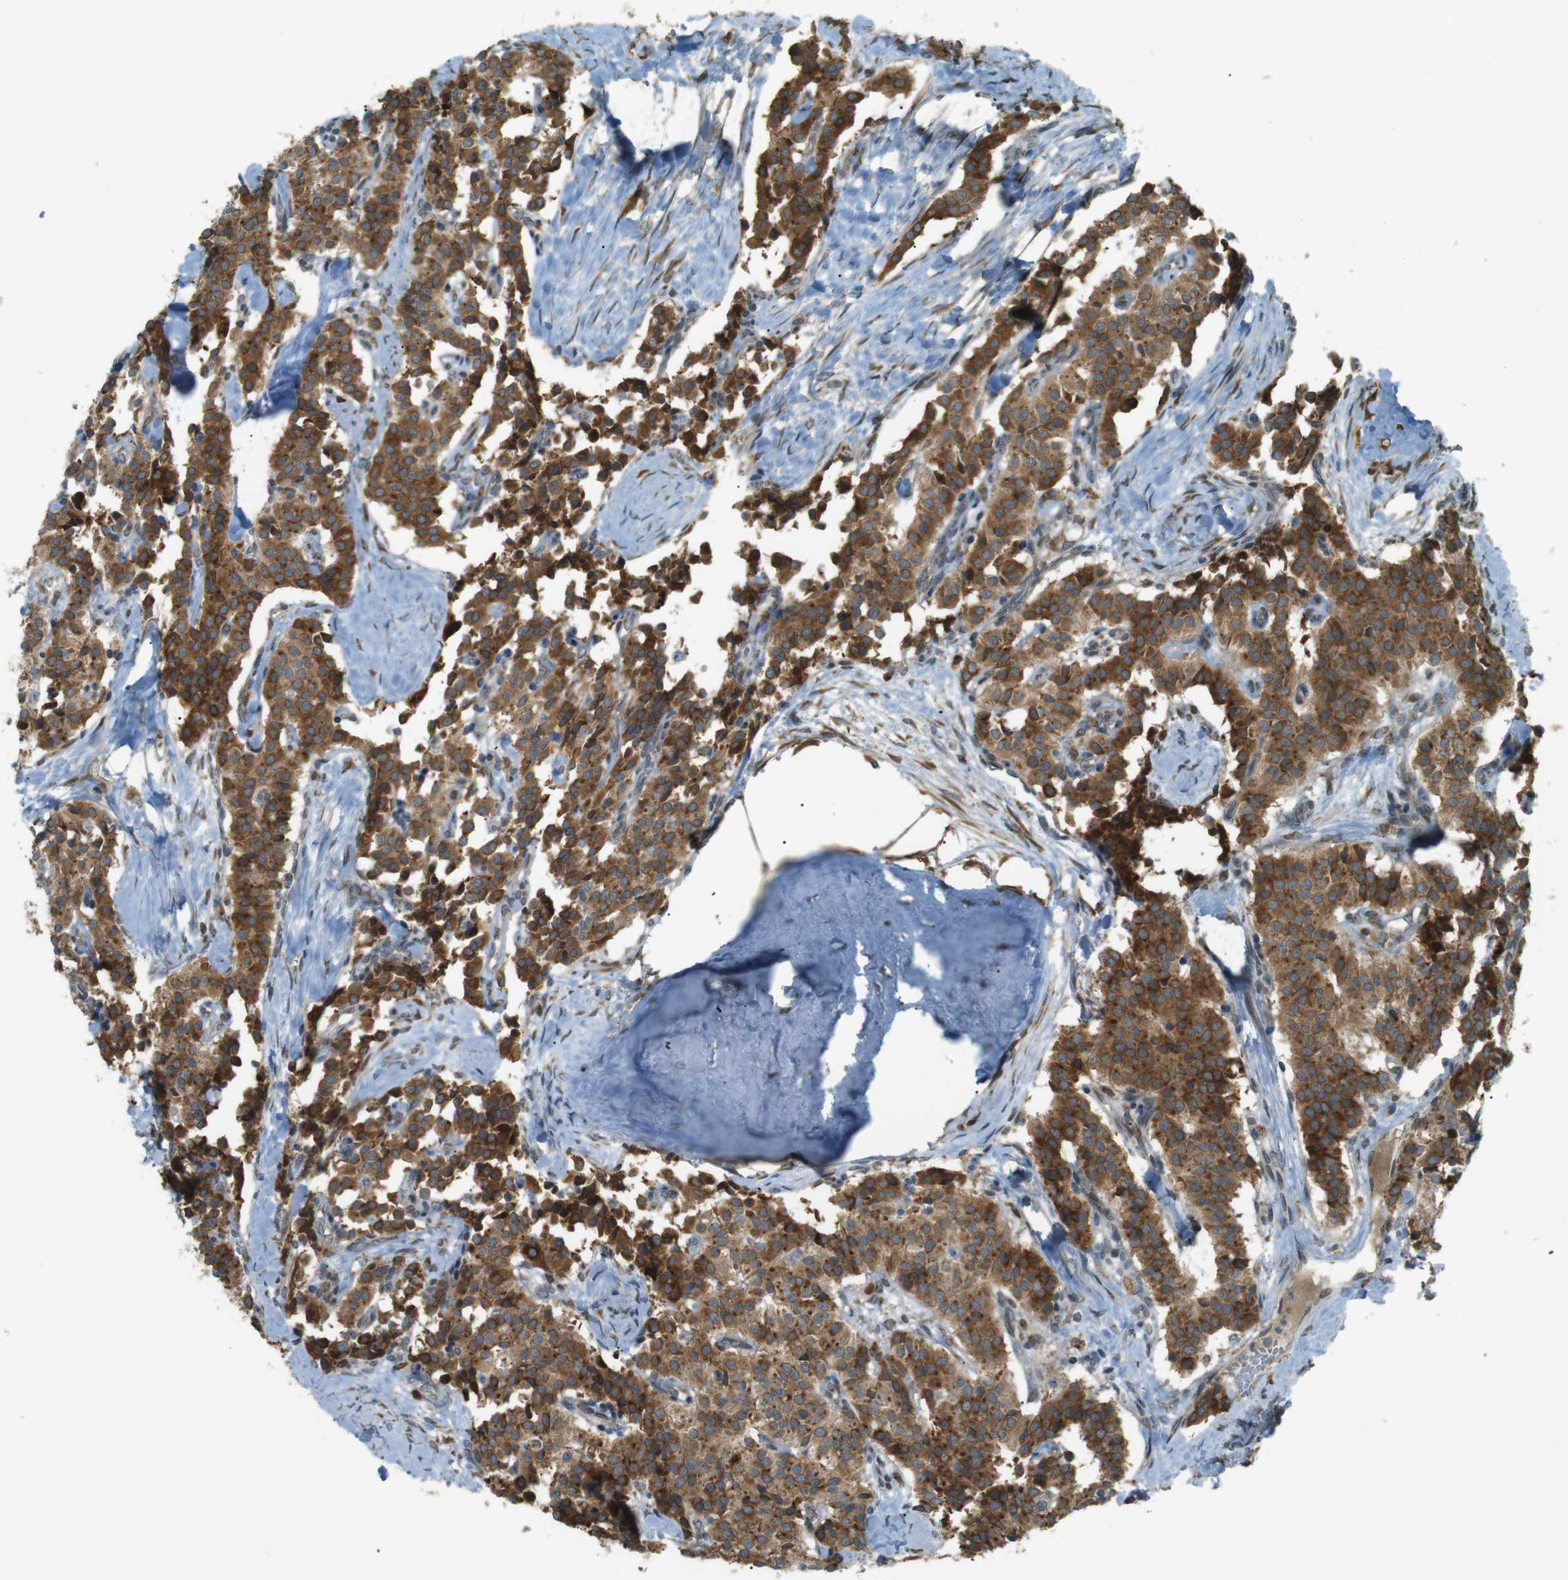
{"staining": {"intensity": "moderate", "quantity": ">75%", "location": "cytoplasmic/membranous"}, "tissue": "carcinoid", "cell_type": "Tumor cells", "image_type": "cancer", "snomed": [{"axis": "morphology", "description": "Carcinoid, malignant, NOS"}, {"axis": "topography", "description": "Lung"}], "caption": "Brown immunohistochemical staining in human carcinoid exhibits moderate cytoplasmic/membranous positivity in about >75% of tumor cells.", "gene": "TMED4", "patient": {"sex": "male", "age": 30}}